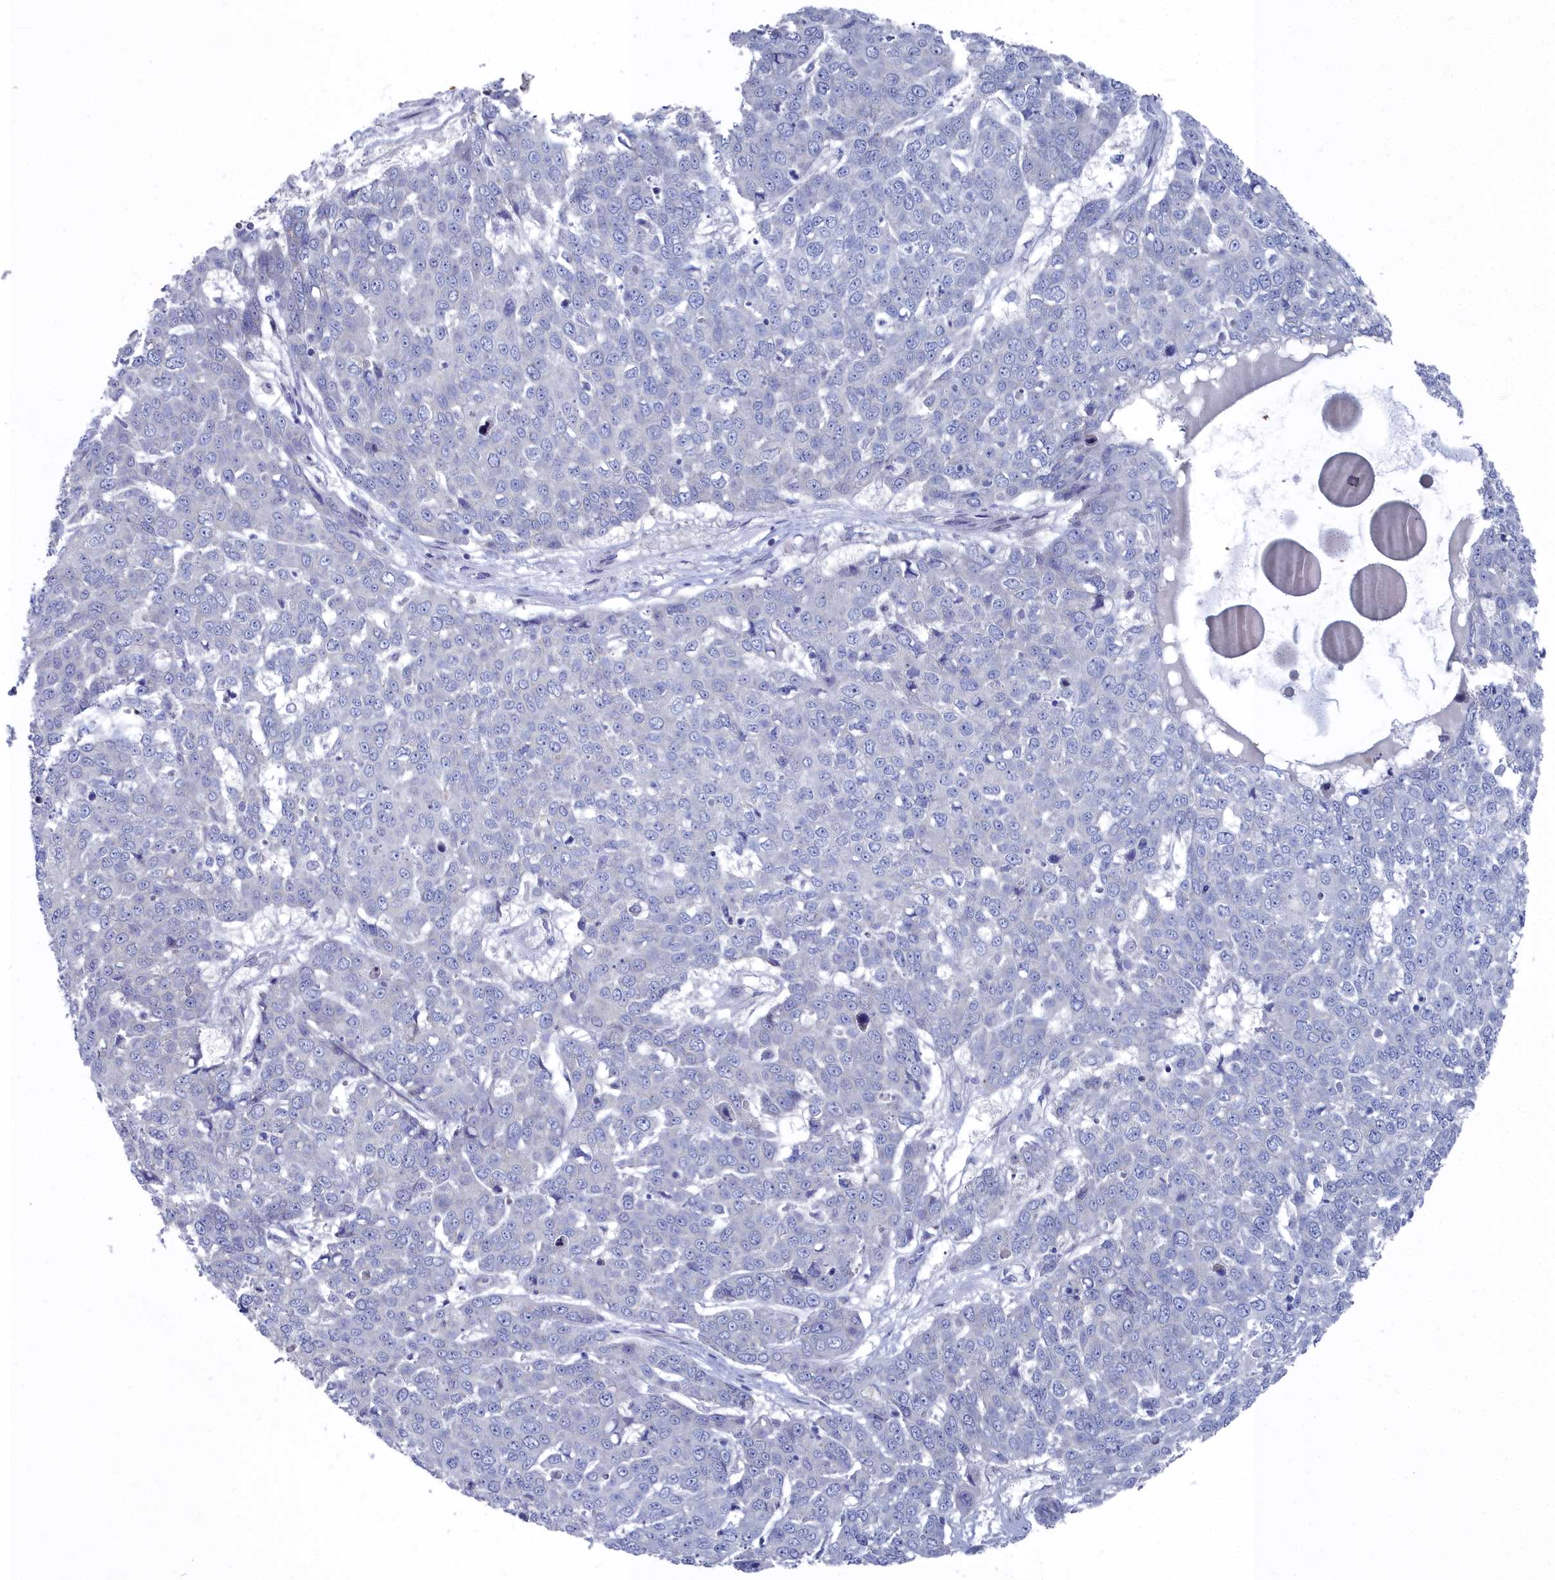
{"staining": {"intensity": "negative", "quantity": "none", "location": "none"}, "tissue": "skin cancer", "cell_type": "Tumor cells", "image_type": "cancer", "snomed": [{"axis": "morphology", "description": "Squamous cell carcinoma, NOS"}, {"axis": "topography", "description": "Skin"}], "caption": "The histopathology image demonstrates no staining of tumor cells in skin cancer (squamous cell carcinoma). (Stains: DAB IHC with hematoxylin counter stain, Microscopy: brightfield microscopy at high magnification).", "gene": "SHISAL2A", "patient": {"sex": "male", "age": 71}}